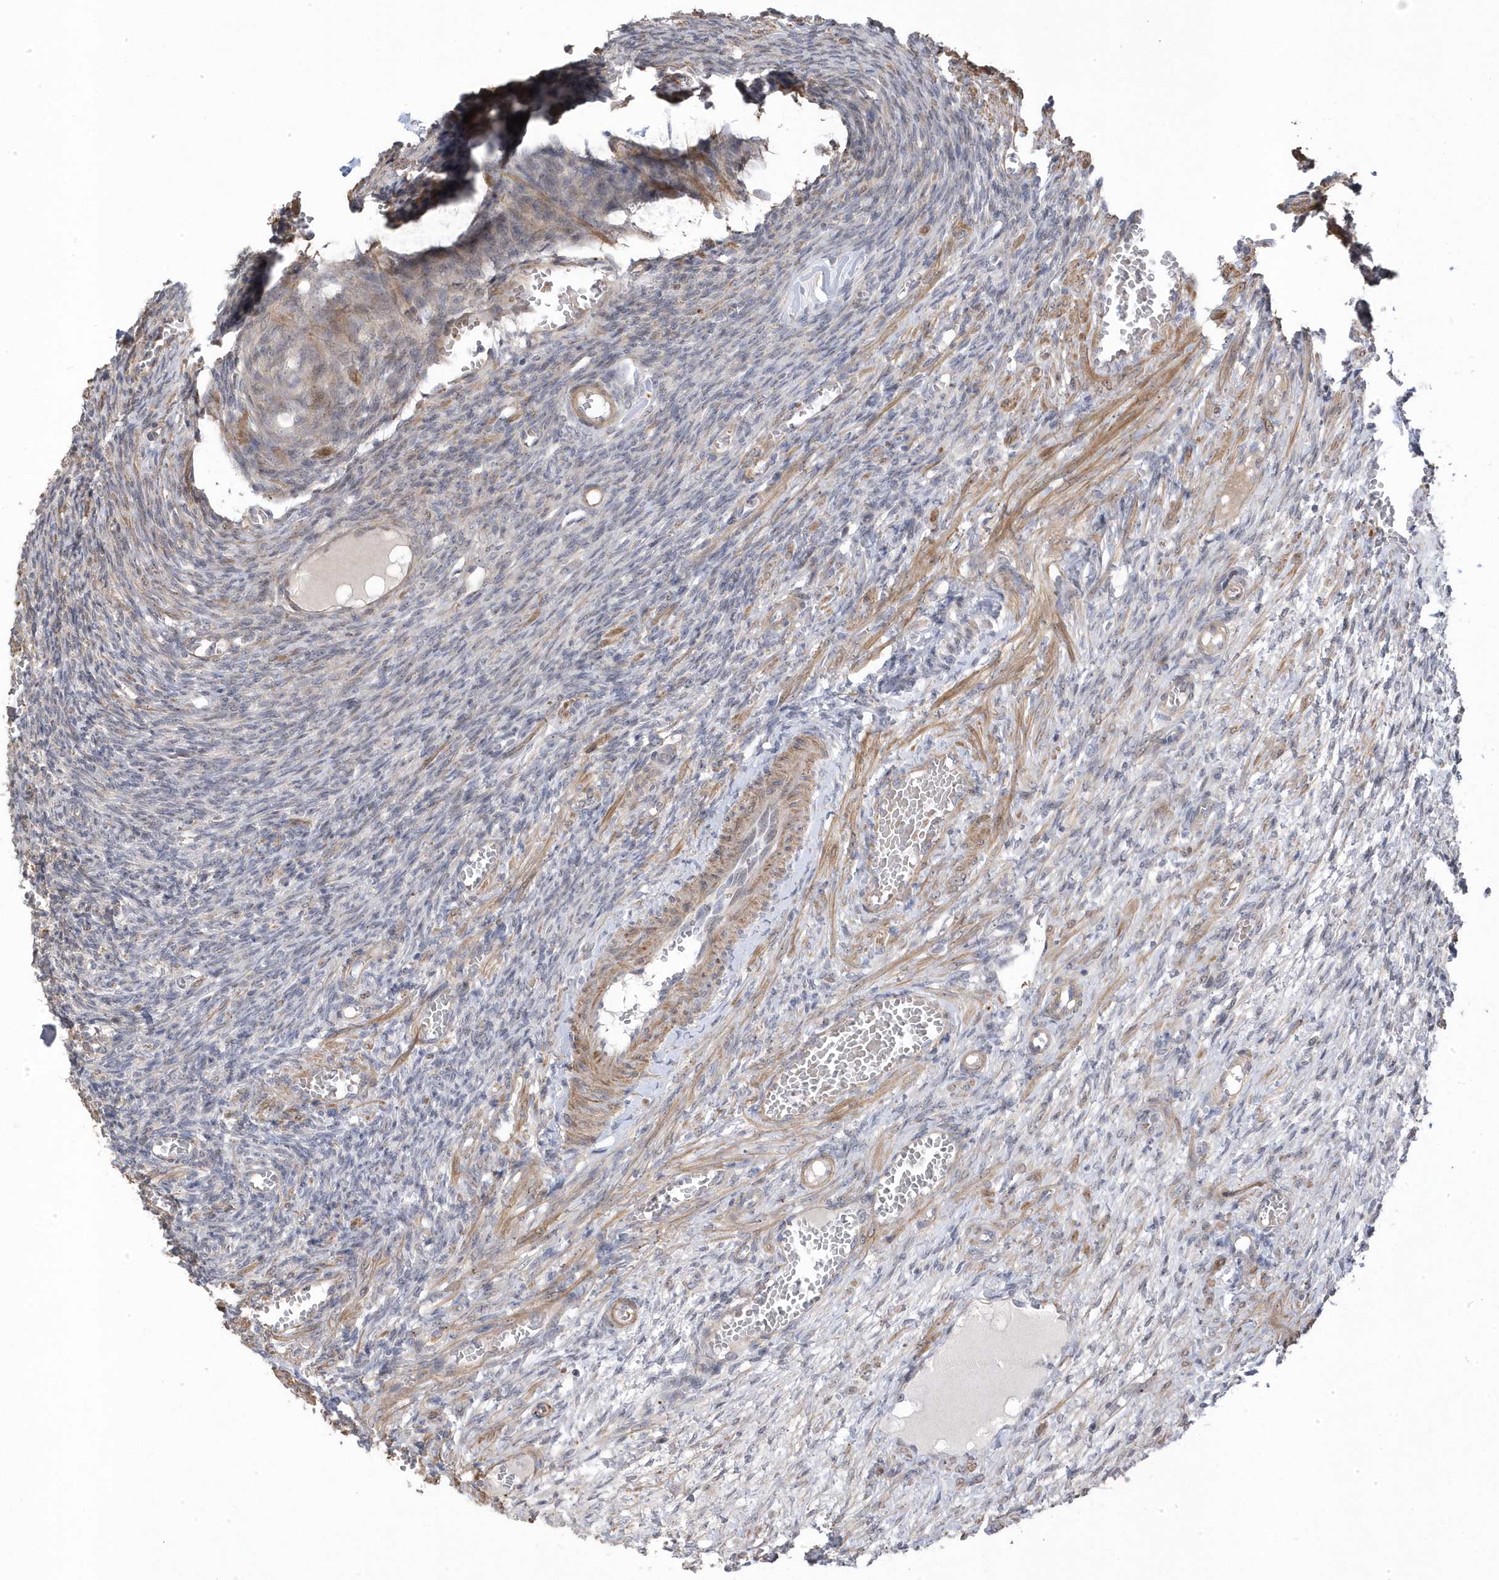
{"staining": {"intensity": "negative", "quantity": "none", "location": "none"}, "tissue": "ovary", "cell_type": "Ovarian stroma cells", "image_type": "normal", "snomed": [{"axis": "morphology", "description": "Normal tissue, NOS"}, {"axis": "topography", "description": "Ovary"}], "caption": "An immunohistochemistry (IHC) photomicrograph of normal ovary is shown. There is no staining in ovarian stroma cells of ovary.", "gene": "GTPBP6", "patient": {"sex": "female", "age": 27}}